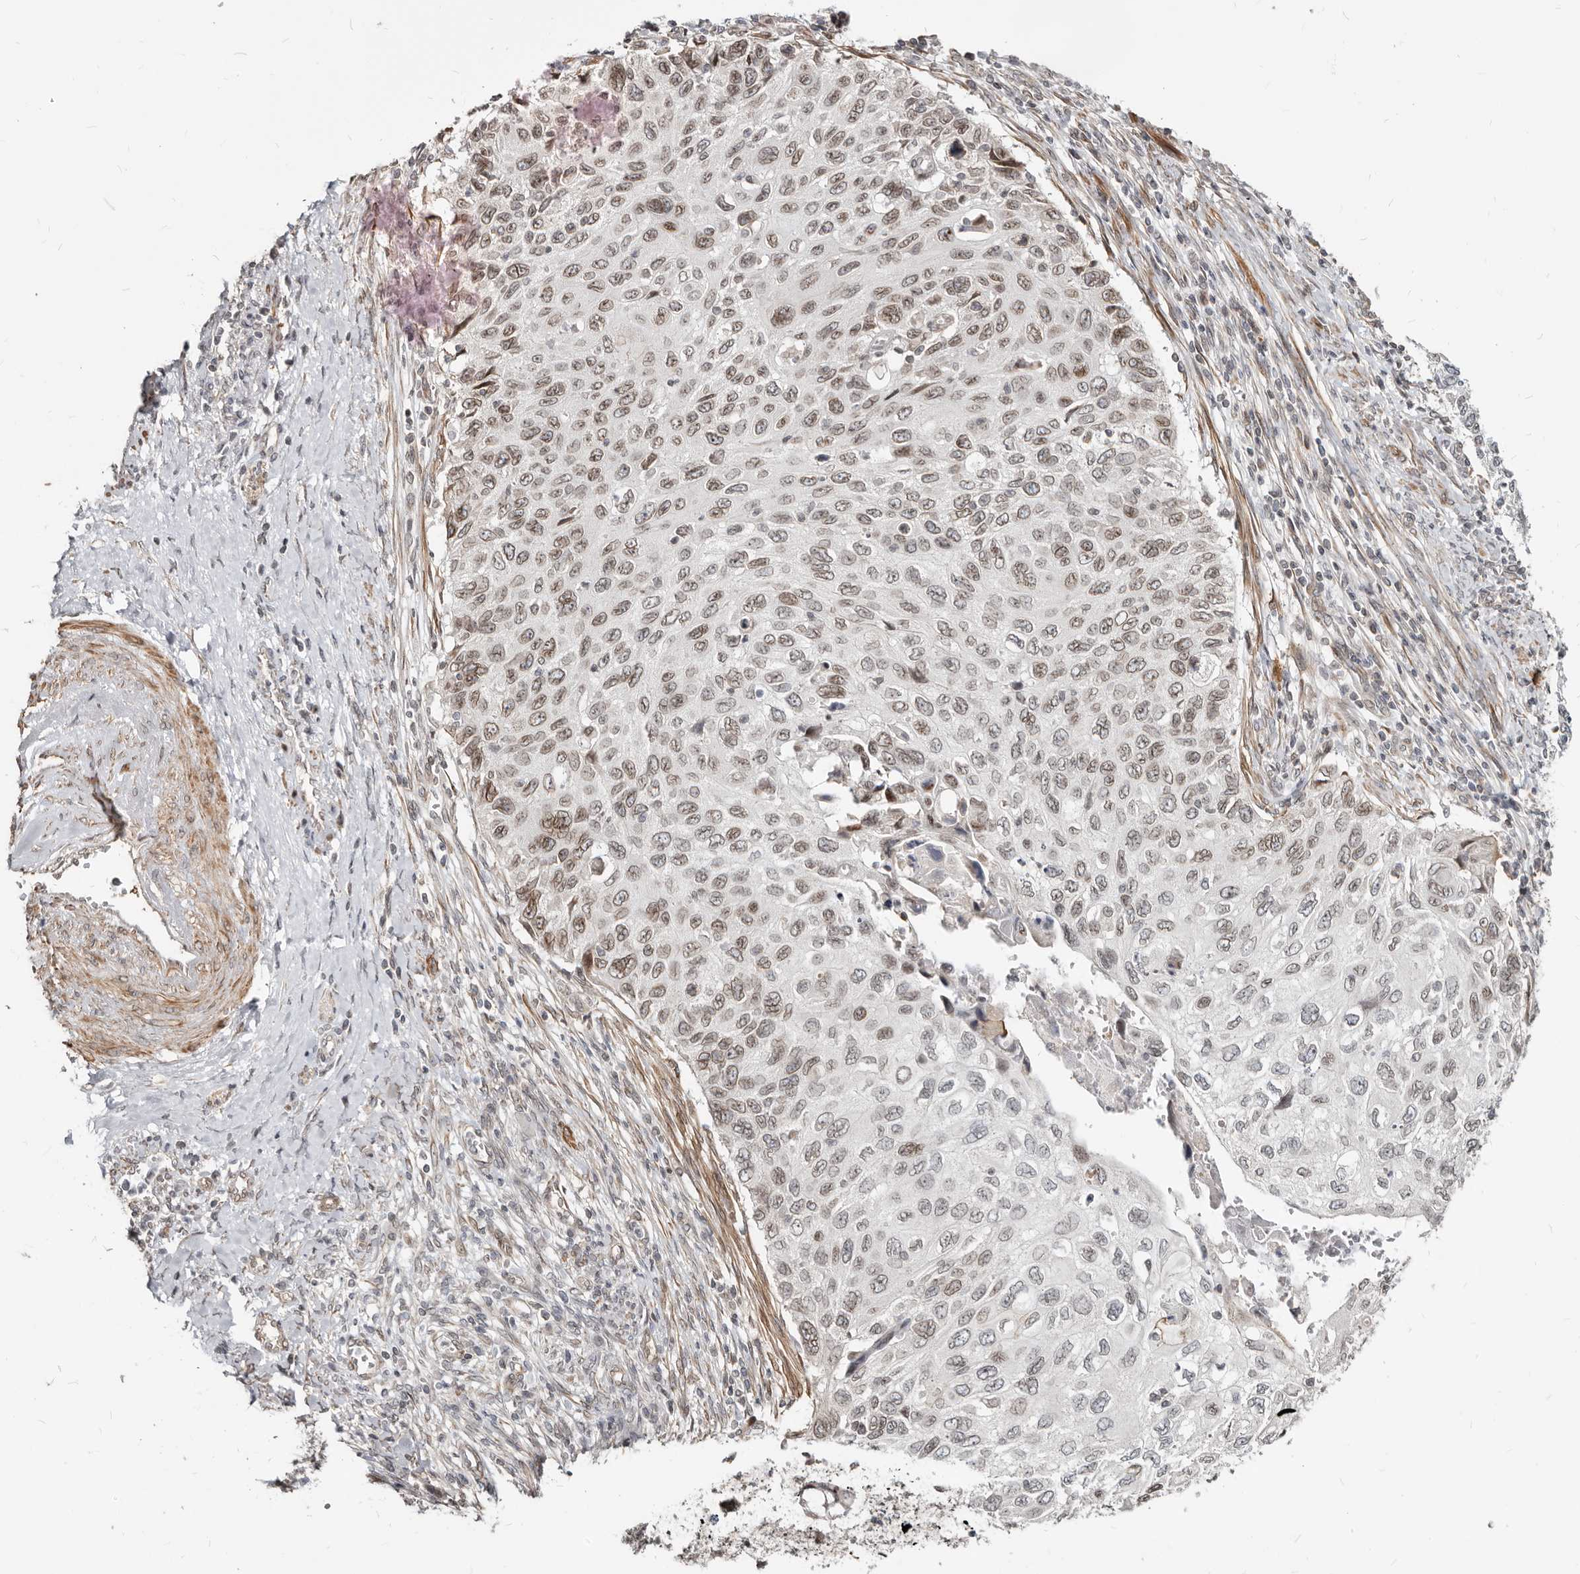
{"staining": {"intensity": "weak", "quantity": ">75%", "location": "cytoplasmic/membranous,nuclear"}, "tissue": "cervical cancer", "cell_type": "Tumor cells", "image_type": "cancer", "snomed": [{"axis": "morphology", "description": "Squamous cell carcinoma, NOS"}, {"axis": "topography", "description": "Cervix"}], "caption": "Protein staining by immunohistochemistry displays weak cytoplasmic/membranous and nuclear staining in about >75% of tumor cells in cervical squamous cell carcinoma. (IHC, brightfield microscopy, high magnification).", "gene": "NUP153", "patient": {"sex": "female", "age": 70}}